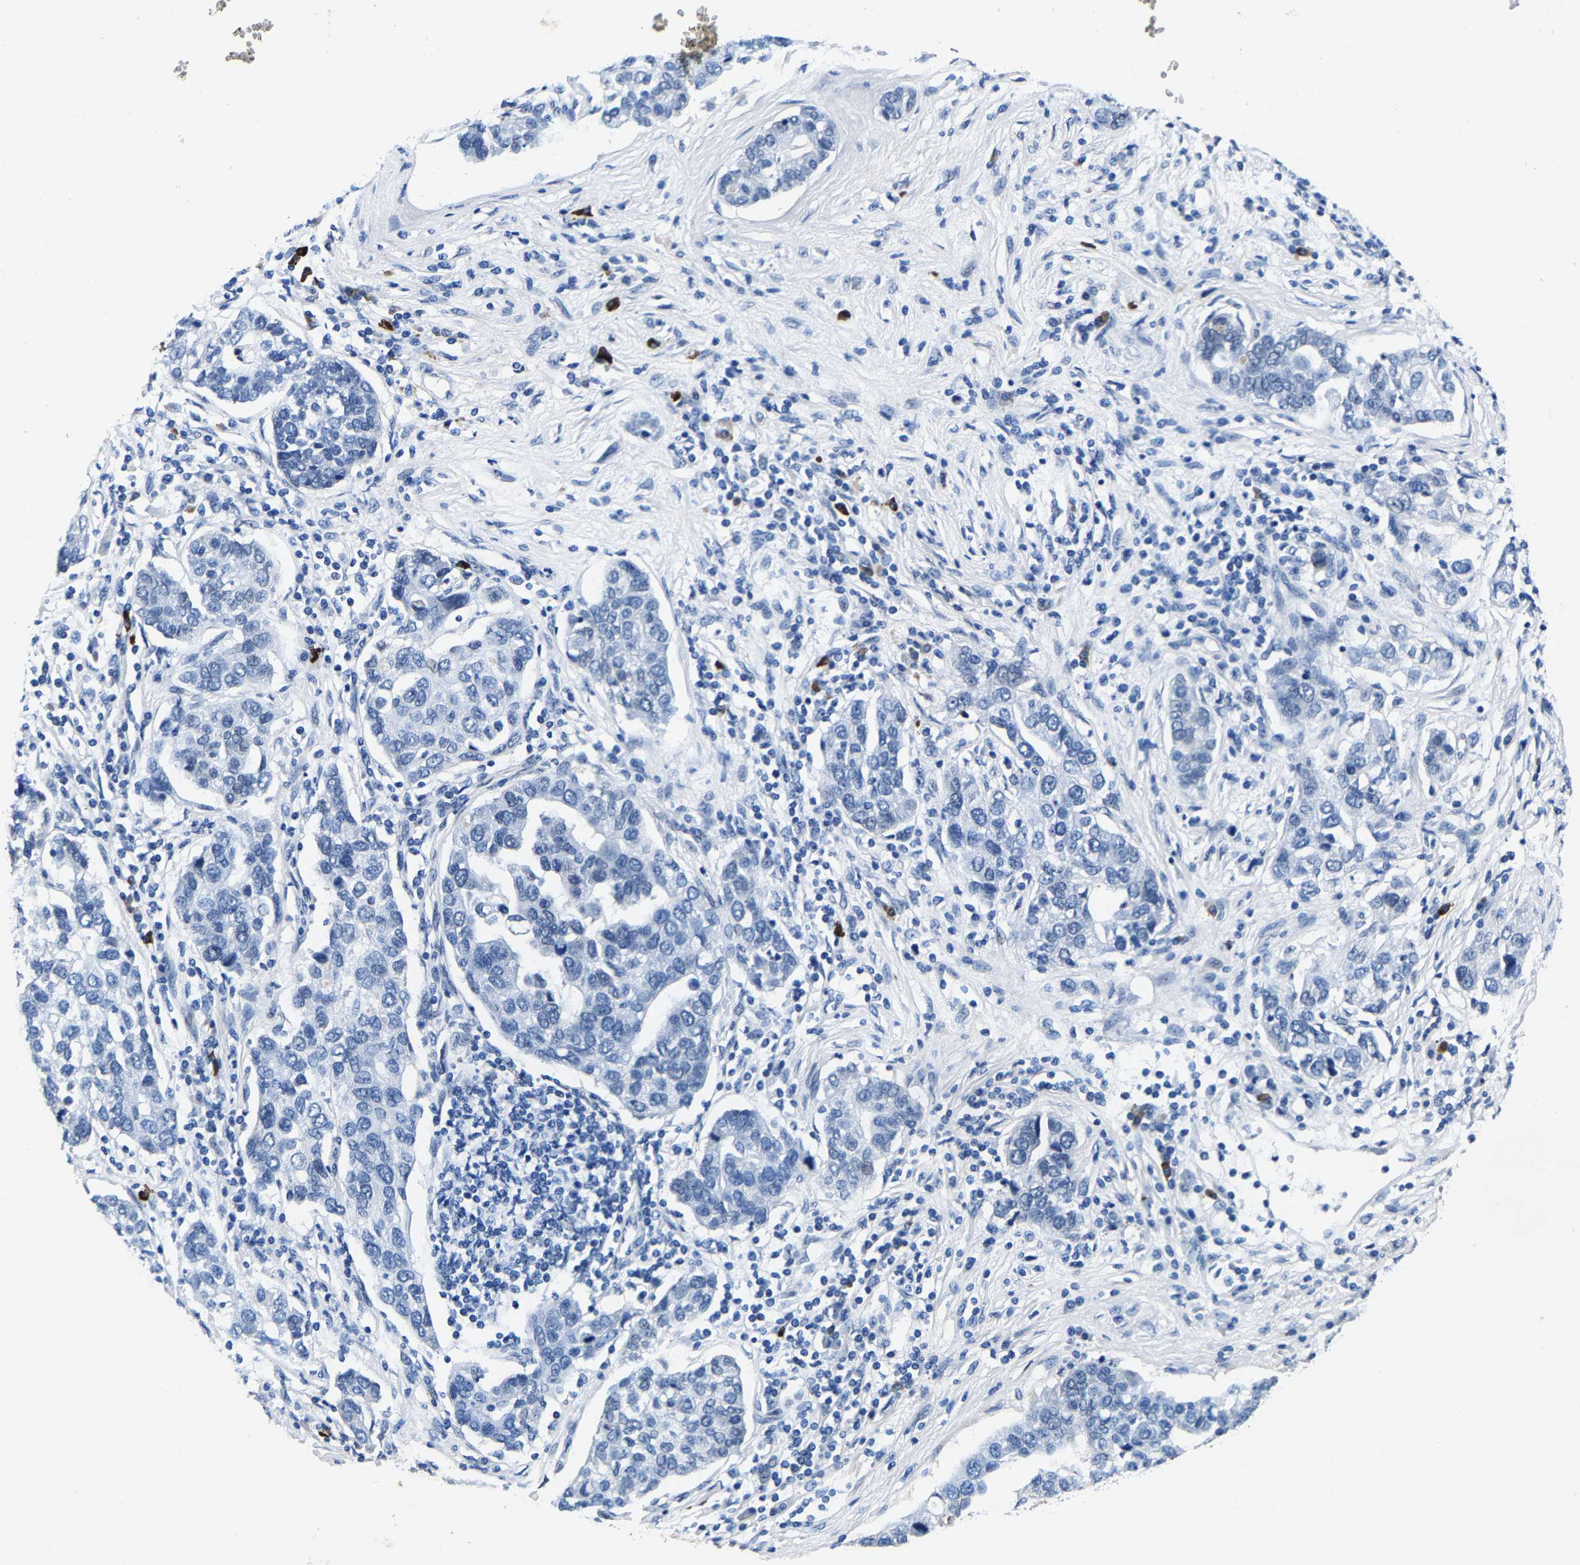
{"staining": {"intensity": "negative", "quantity": "none", "location": "none"}, "tissue": "pancreatic cancer", "cell_type": "Tumor cells", "image_type": "cancer", "snomed": [{"axis": "morphology", "description": "Adenocarcinoma, NOS"}, {"axis": "topography", "description": "Pancreas"}], "caption": "The micrograph shows no staining of tumor cells in pancreatic adenocarcinoma. (Brightfield microscopy of DAB (3,3'-diaminobenzidine) immunohistochemistry at high magnification).", "gene": "UBN2", "patient": {"sex": "female", "age": 61}}